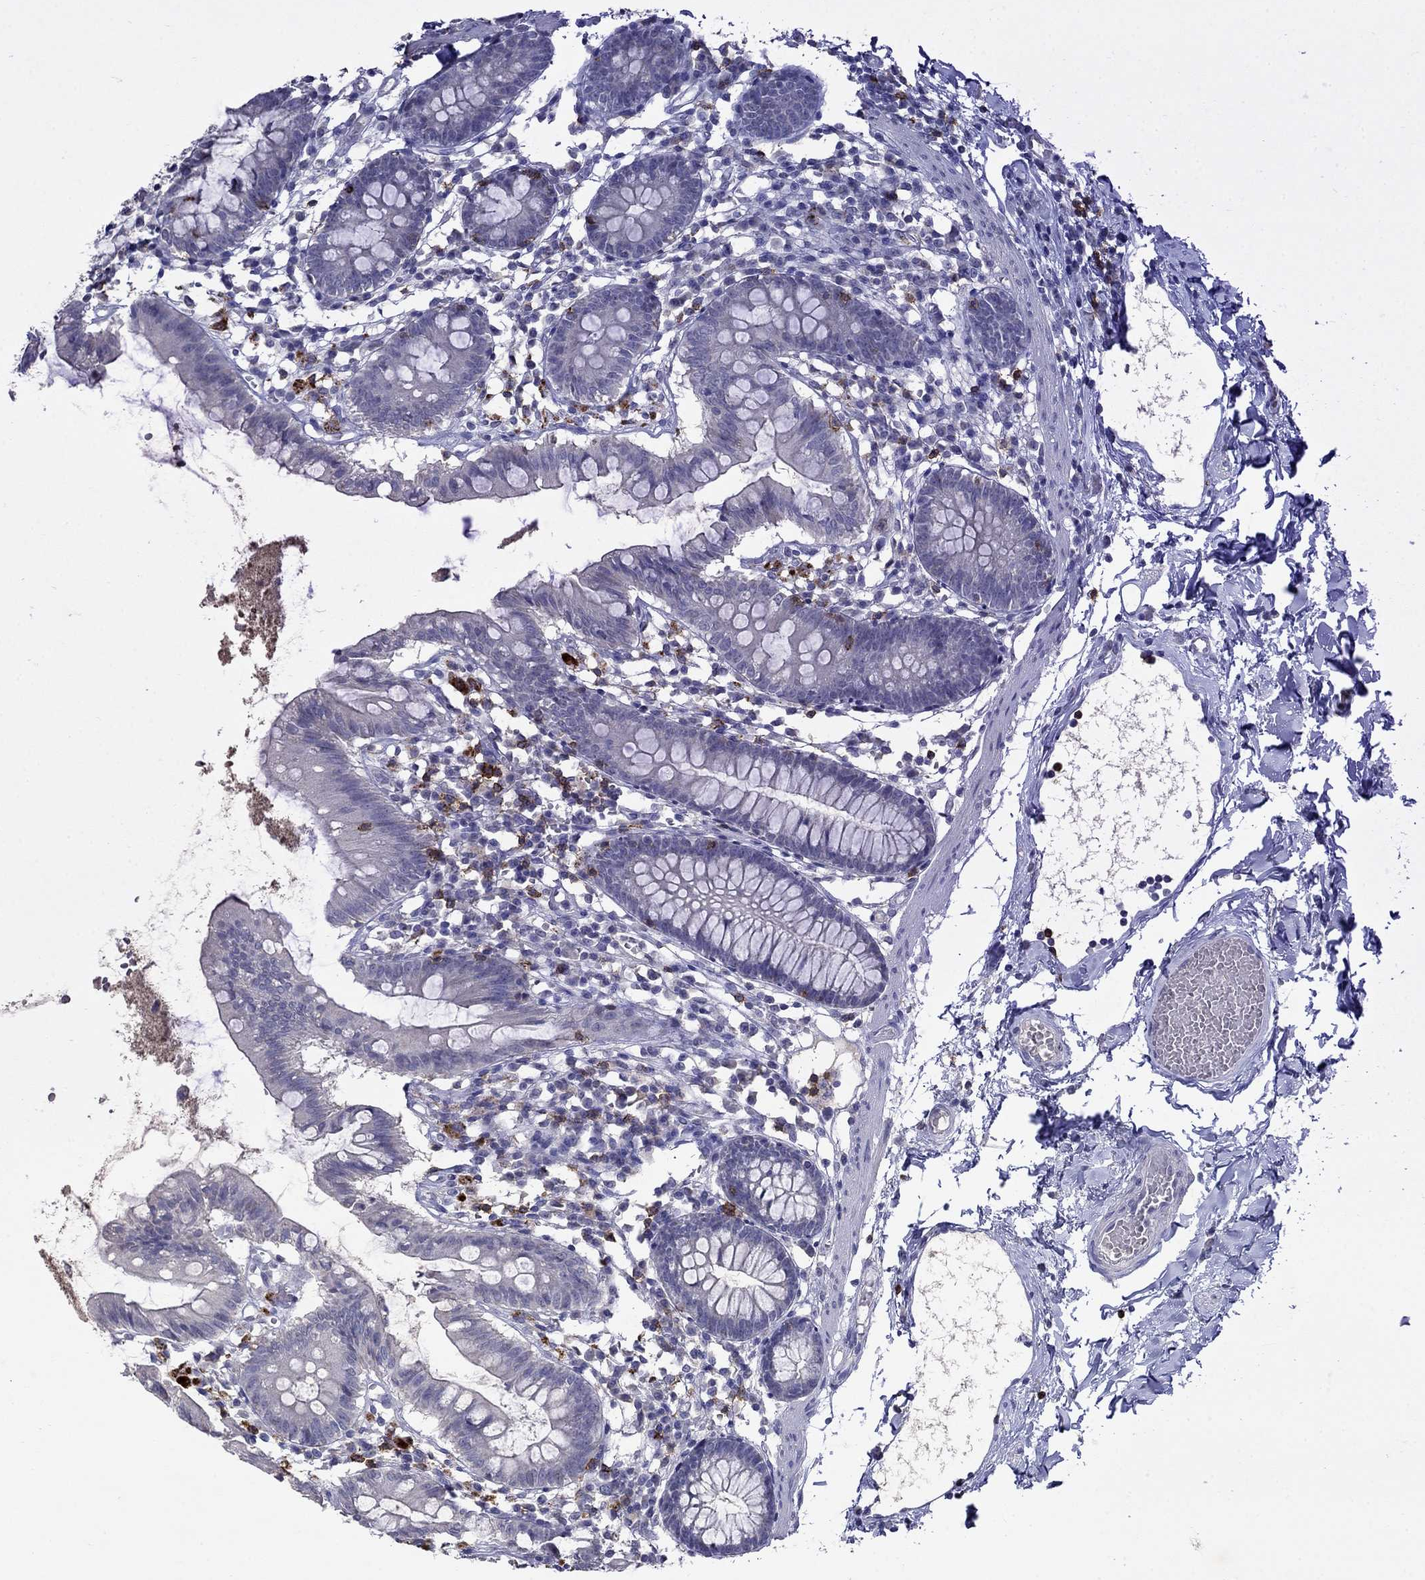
{"staining": {"intensity": "negative", "quantity": "none", "location": "none"}, "tissue": "small intestine", "cell_type": "Glandular cells", "image_type": "normal", "snomed": [{"axis": "morphology", "description": "Normal tissue, NOS"}, {"axis": "topography", "description": "Small intestine"}], "caption": "Human small intestine stained for a protein using immunohistochemistry demonstrates no expression in glandular cells.", "gene": "CD8B", "patient": {"sex": "female", "age": 90}}